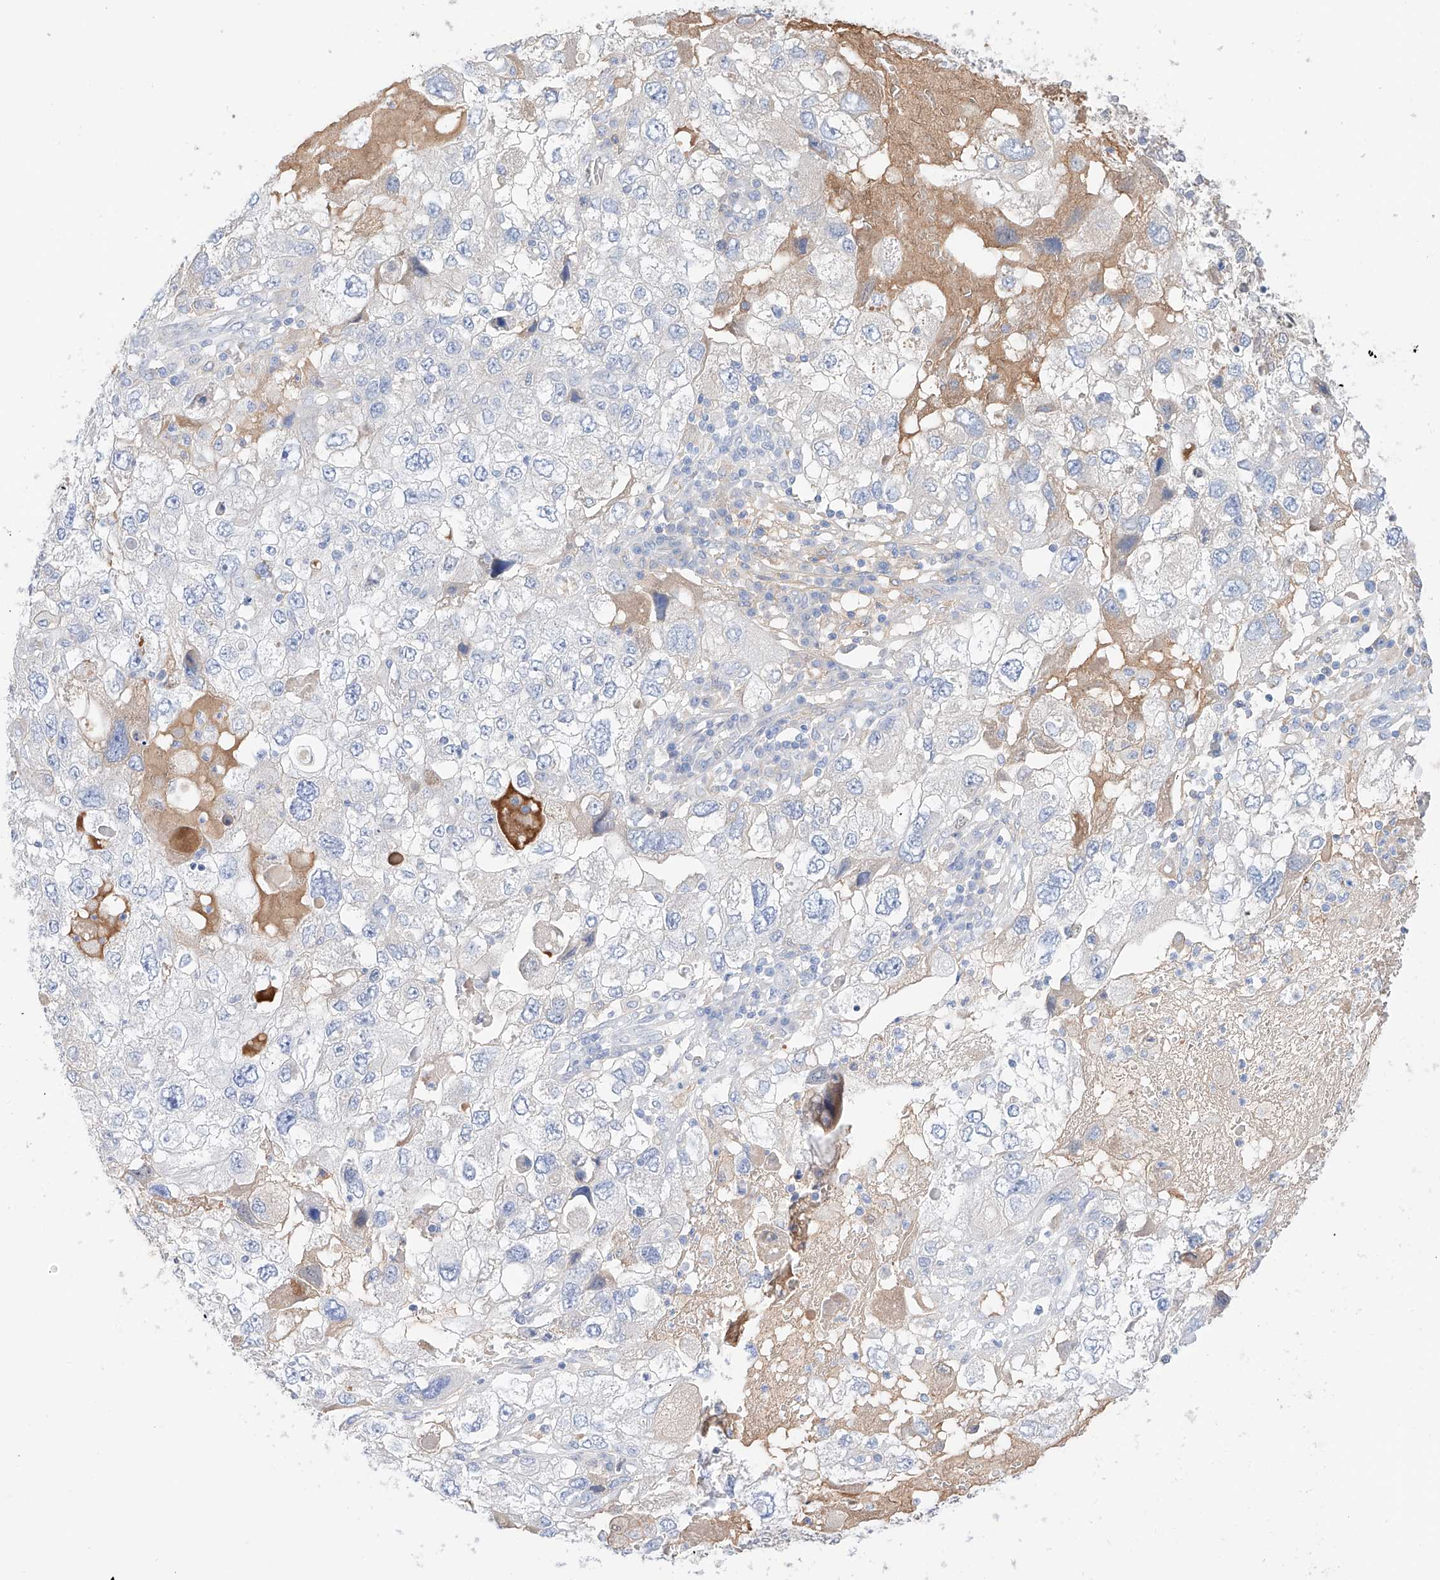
{"staining": {"intensity": "negative", "quantity": "none", "location": "none"}, "tissue": "endometrial cancer", "cell_type": "Tumor cells", "image_type": "cancer", "snomed": [{"axis": "morphology", "description": "Adenocarcinoma, NOS"}, {"axis": "topography", "description": "Endometrium"}], "caption": "This is an immunohistochemistry micrograph of human endometrial adenocarcinoma. There is no expression in tumor cells.", "gene": "PGGT1B", "patient": {"sex": "female", "age": 49}}